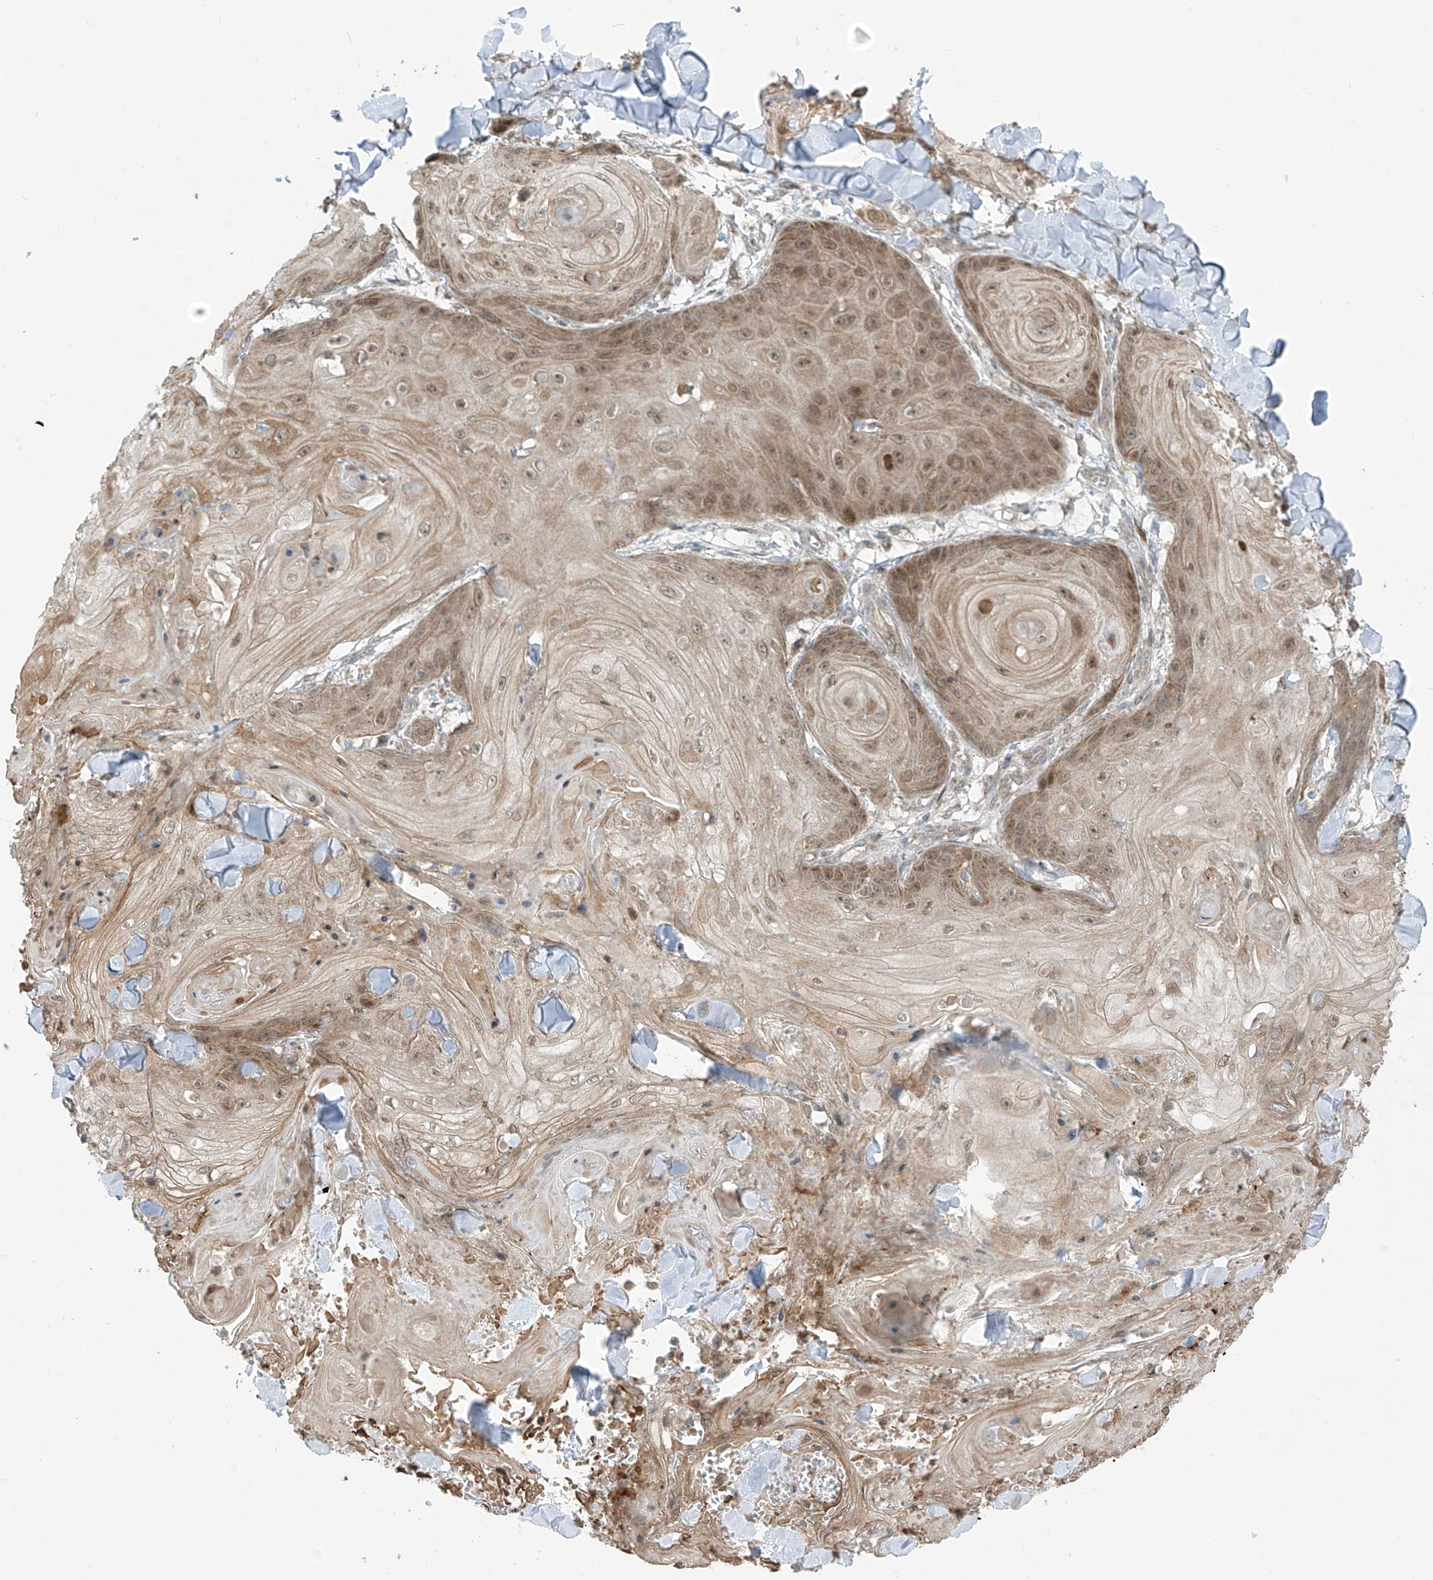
{"staining": {"intensity": "moderate", "quantity": ">75%", "location": "cytoplasmic/membranous,nuclear"}, "tissue": "skin cancer", "cell_type": "Tumor cells", "image_type": "cancer", "snomed": [{"axis": "morphology", "description": "Squamous cell carcinoma, NOS"}, {"axis": "topography", "description": "Skin"}], "caption": "Skin cancer stained for a protein displays moderate cytoplasmic/membranous and nuclear positivity in tumor cells. (IHC, brightfield microscopy, high magnification).", "gene": "PDE11A", "patient": {"sex": "male", "age": 74}}